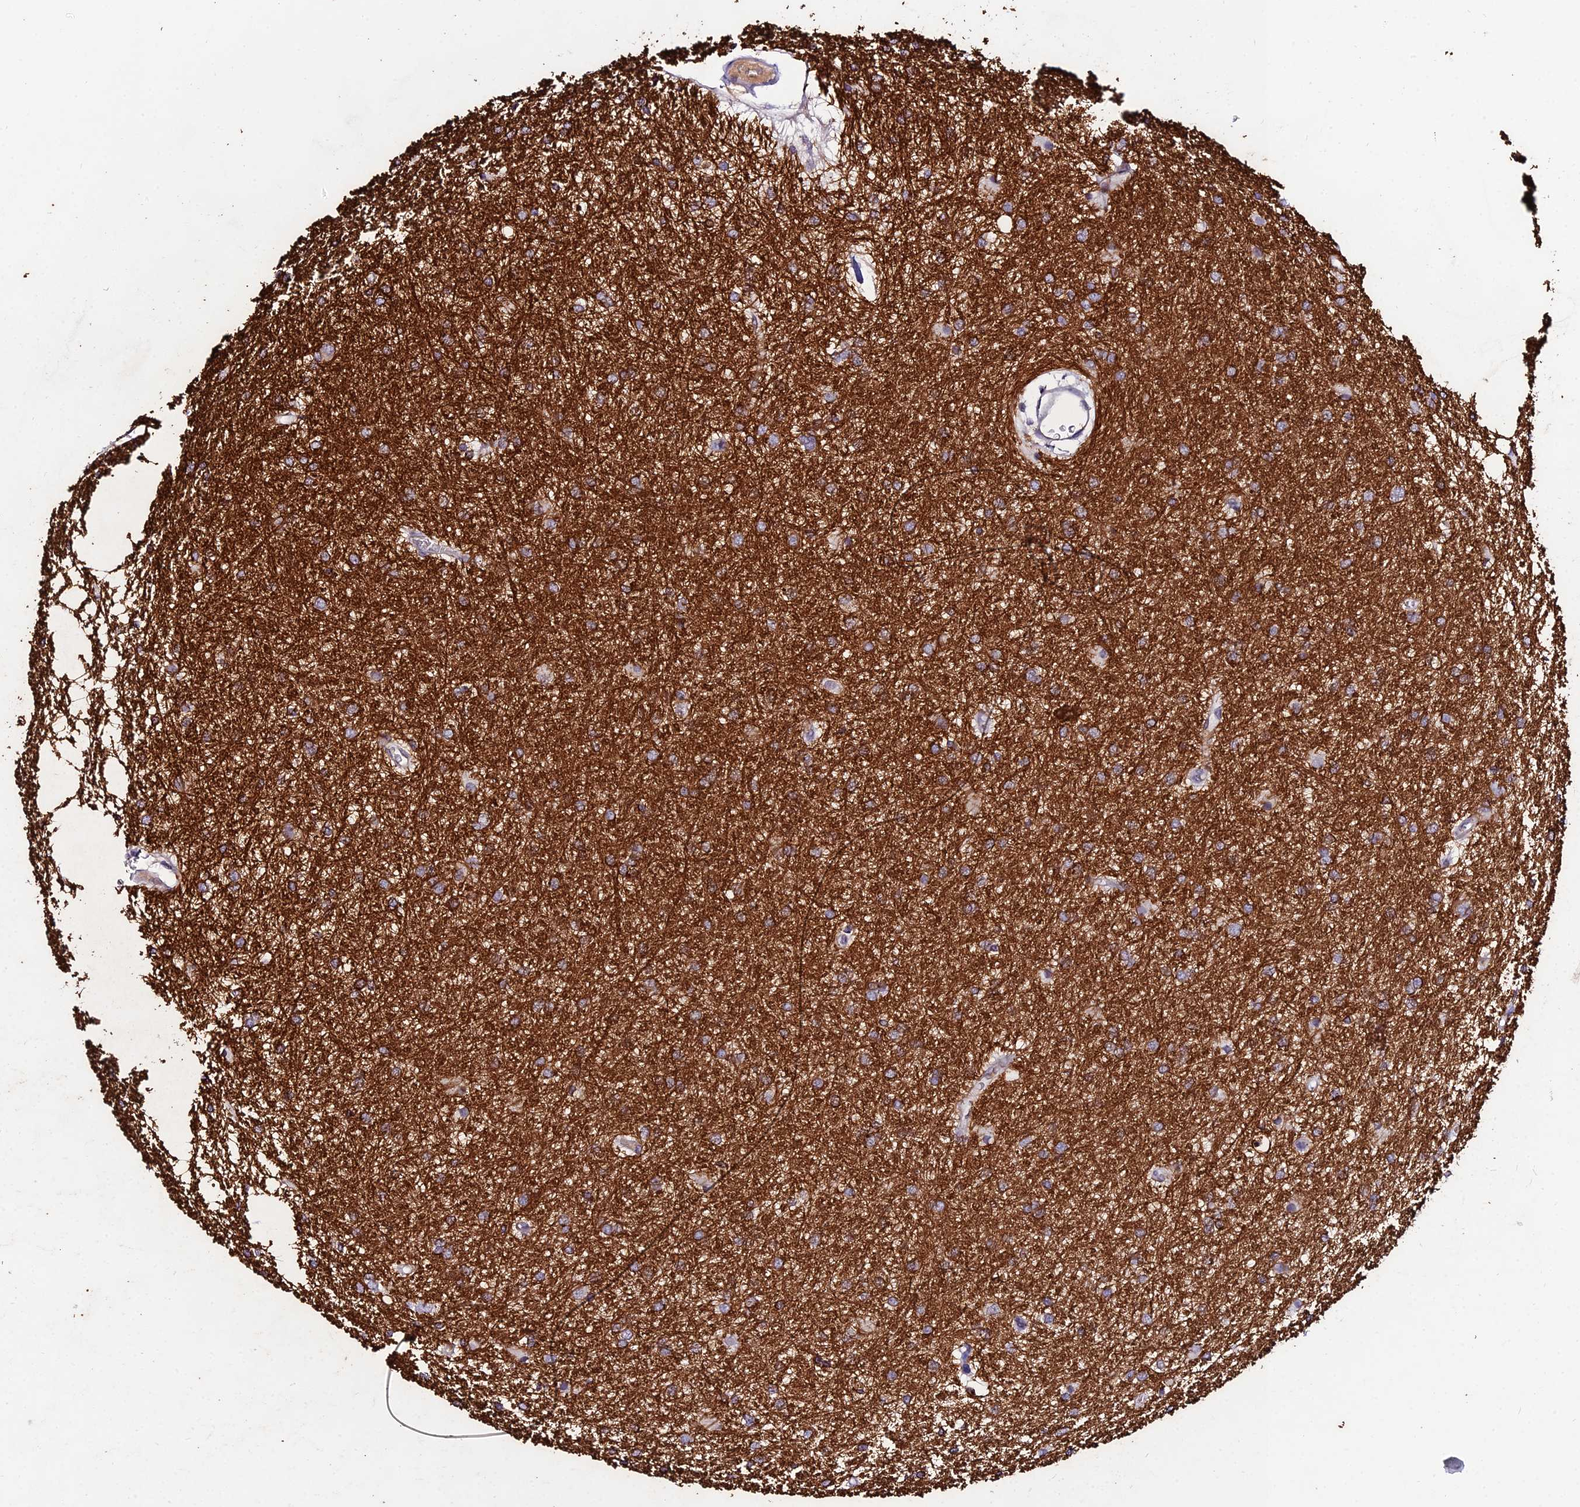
{"staining": {"intensity": "strong", "quantity": "25%-75%", "location": "cytoplasmic/membranous"}, "tissue": "glioma", "cell_type": "Tumor cells", "image_type": "cancer", "snomed": [{"axis": "morphology", "description": "Glioma, malignant, High grade"}, {"axis": "topography", "description": "Brain"}], "caption": "Tumor cells demonstrate strong cytoplasmic/membranous staining in about 25%-75% of cells in malignant glioma (high-grade).", "gene": "DEFB132", "patient": {"sex": "female", "age": 50}}